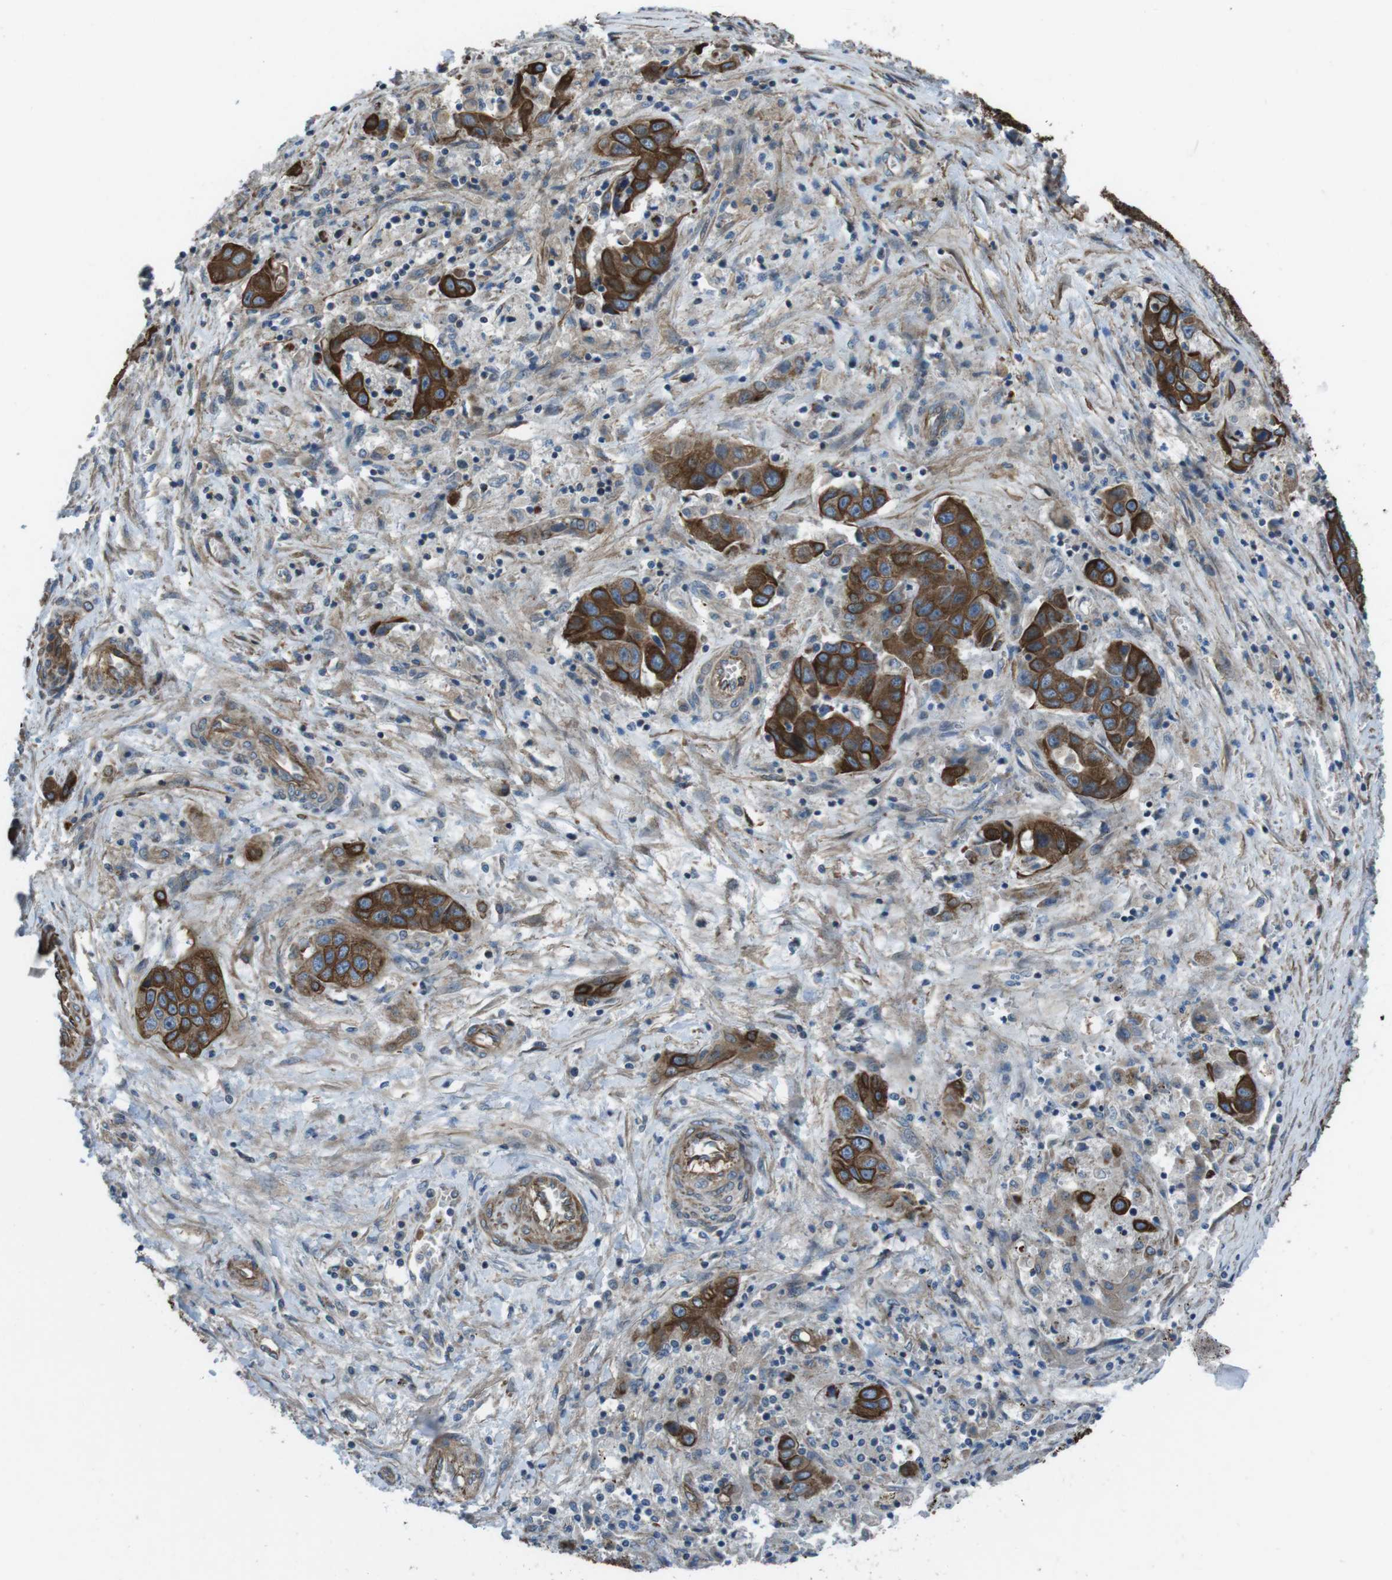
{"staining": {"intensity": "strong", "quantity": ">75%", "location": "cytoplasmic/membranous"}, "tissue": "liver cancer", "cell_type": "Tumor cells", "image_type": "cancer", "snomed": [{"axis": "morphology", "description": "Cholangiocarcinoma"}, {"axis": "topography", "description": "Liver"}], "caption": "Protein analysis of liver cholangiocarcinoma tissue displays strong cytoplasmic/membranous positivity in about >75% of tumor cells. (Stains: DAB in brown, nuclei in blue, Microscopy: brightfield microscopy at high magnification).", "gene": "FAM174B", "patient": {"sex": "female", "age": 52}}